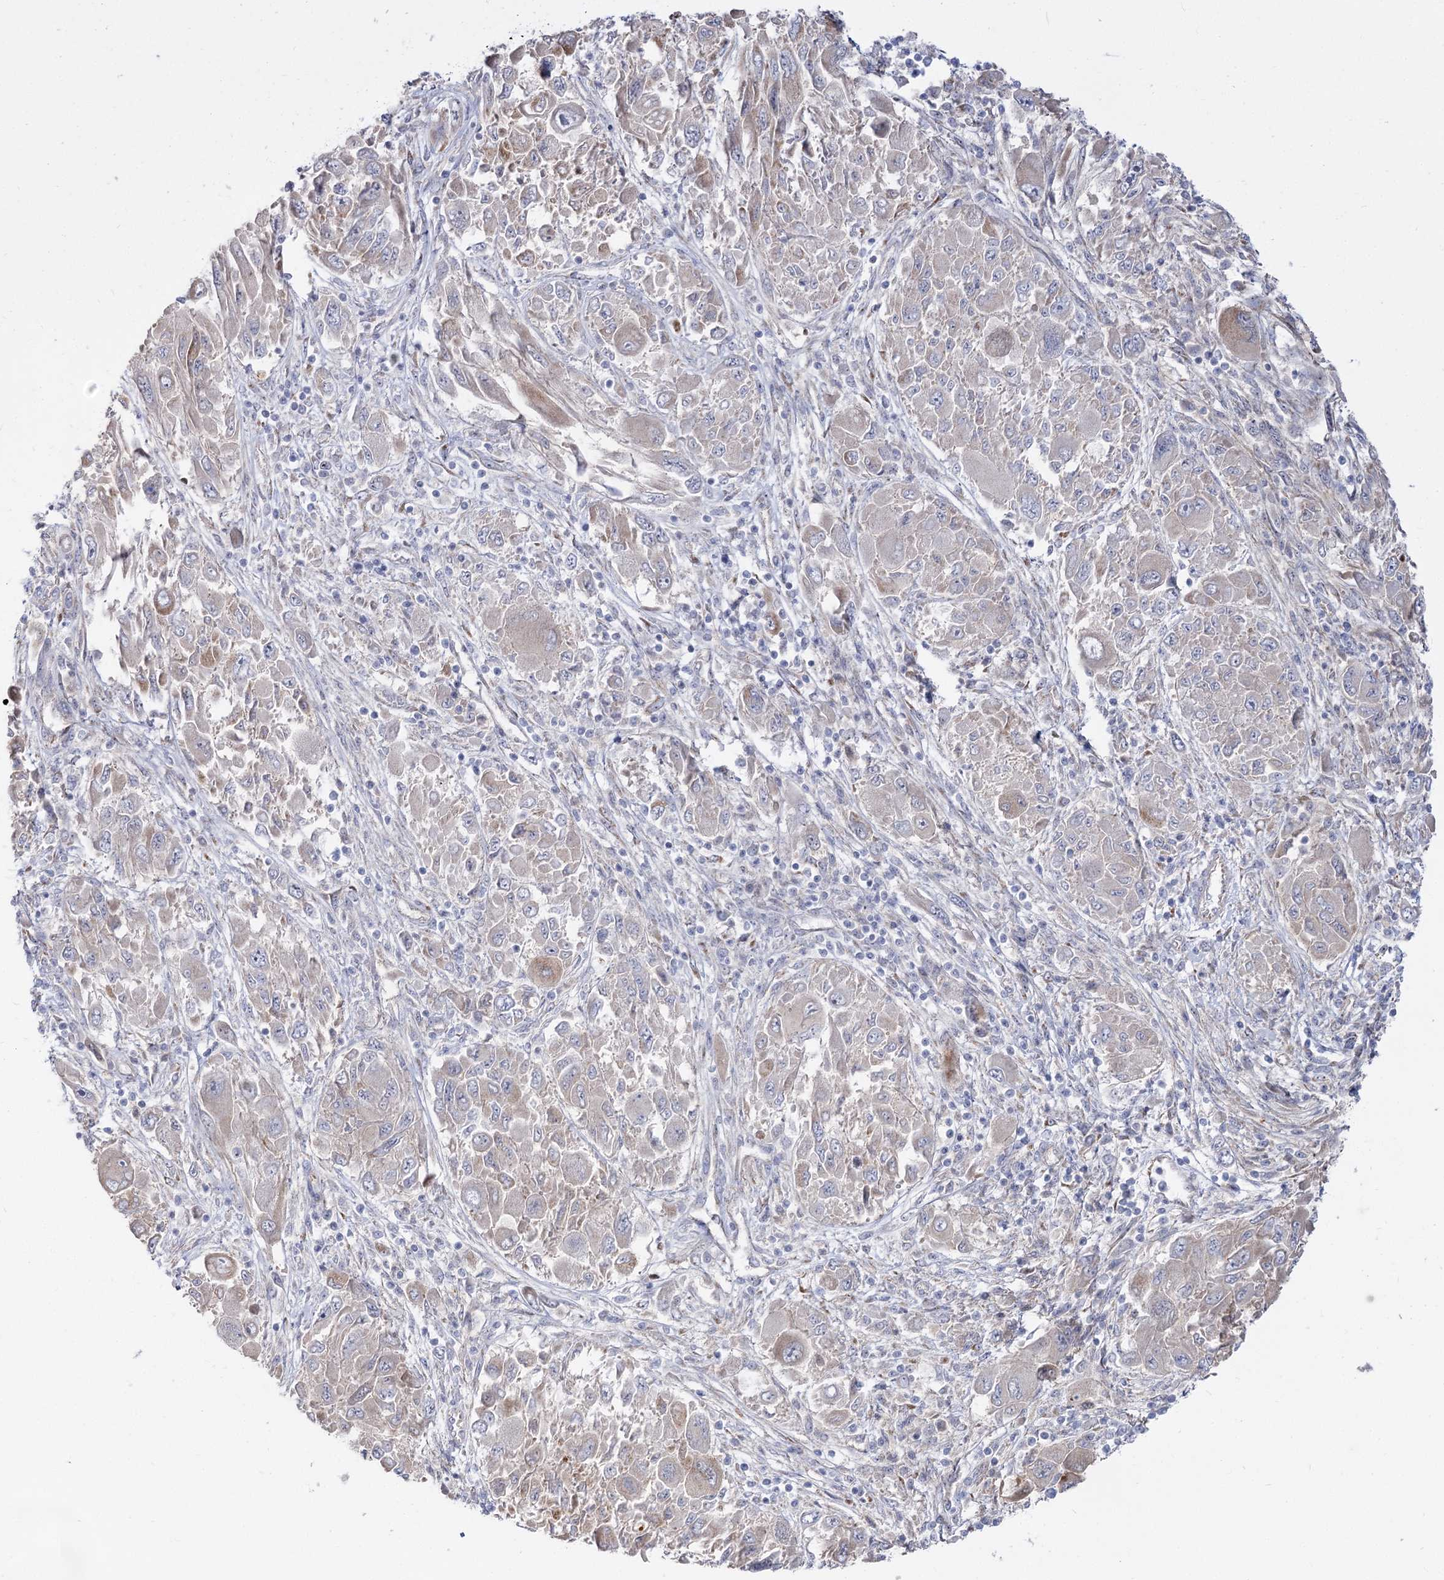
{"staining": {"intensity": "weak", "quantity": "25%-75%", "location": "cytoplasmic/membranous"}, "tissue": "melanoma", "cell_type": "Tumor cells", "image_type": "cancer", "snomed": [{"axis": "morphology", "description": "Malignant melanoma, NOS"}, {"axis": "topography", "description": "Skin"}], "caption": "This is an image of immunohistochemistry (IHC) staining of malignant melanoma, which shows weak positivity in the cytoplasmic/membranous of tumor cells.", "gene": "SUOX", "patient": {"sex": "female", "age": 91}}